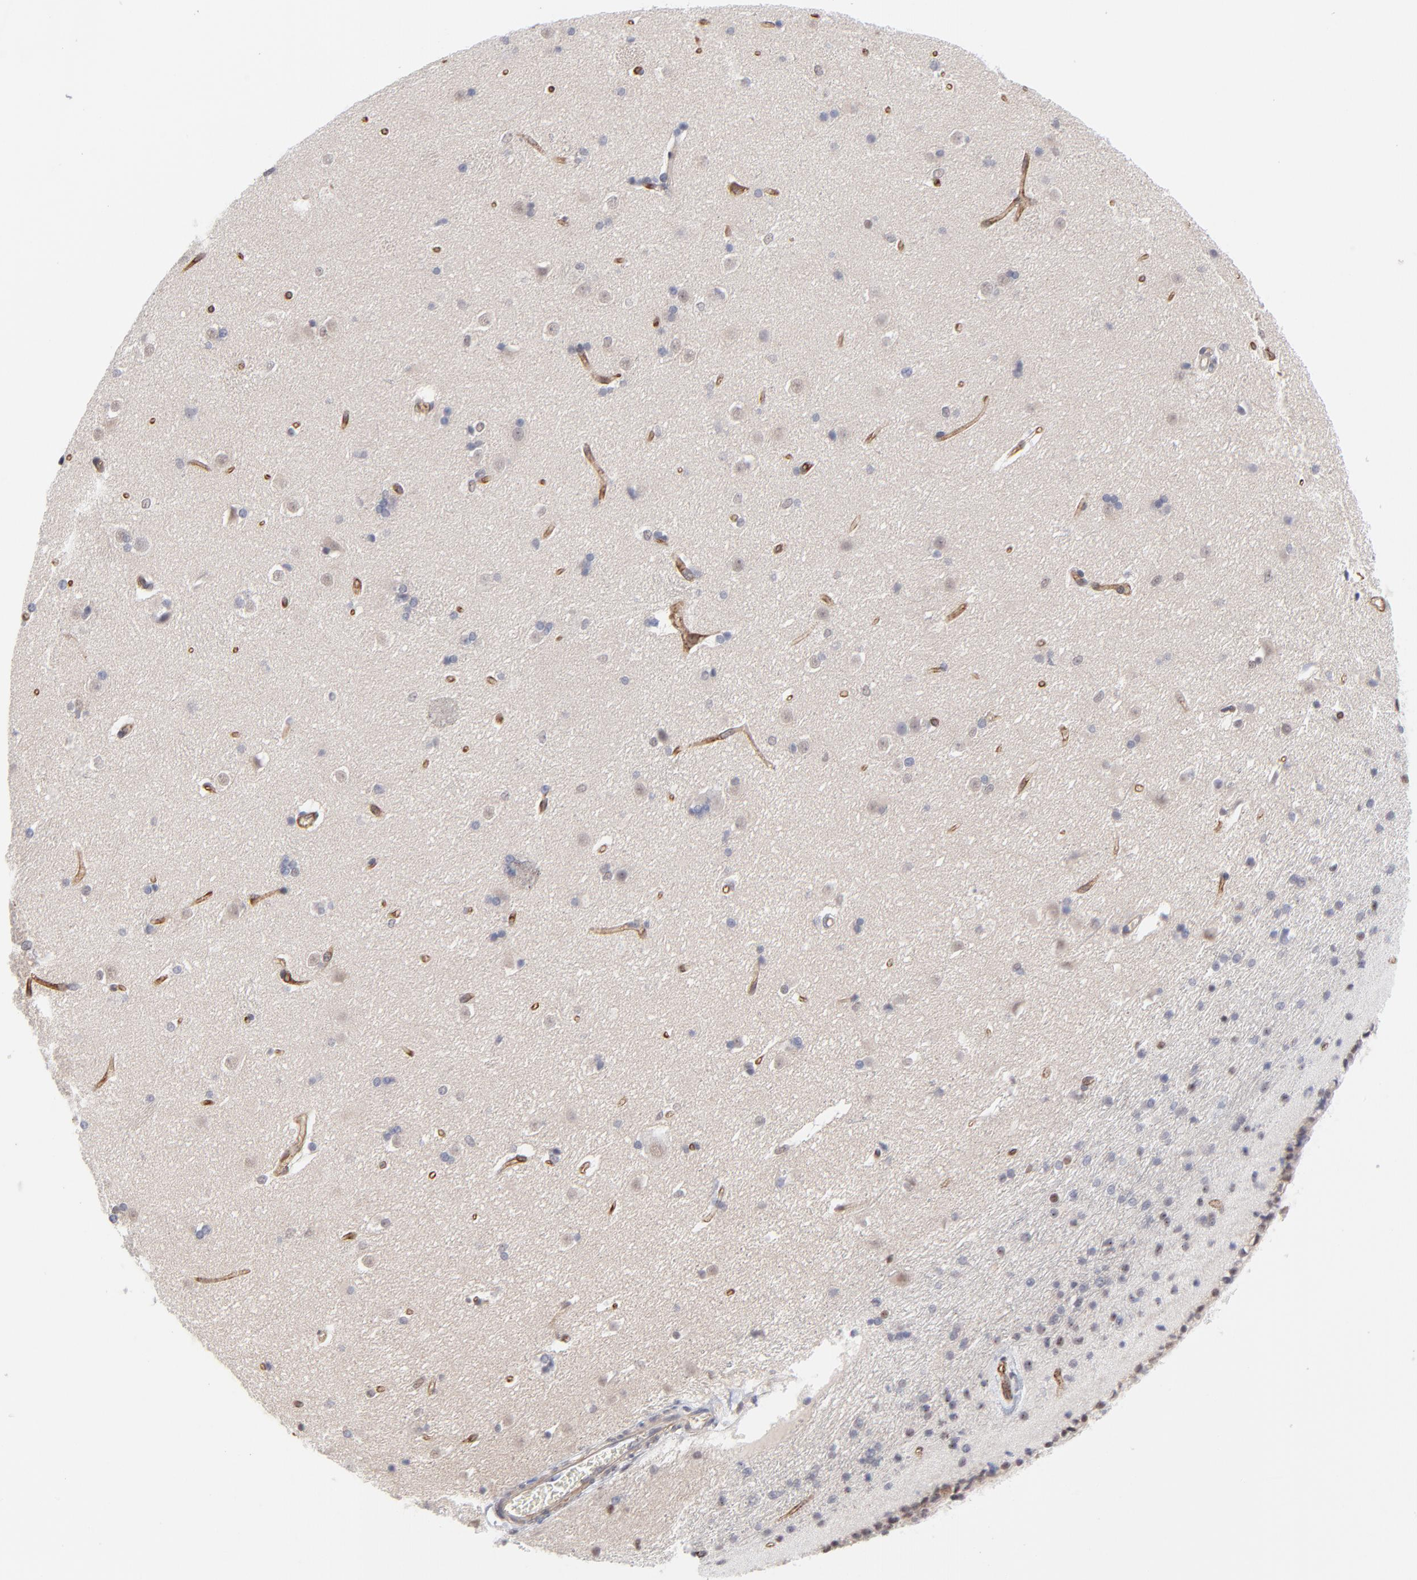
{"staining": {"intensity": "moderate", "quantity": "<25%", "location": "cytoplasmic/membranous"}, "tissue": "caudate", "cell_type": "Glial cells", "image_type": "normal", "snomed": [{"axis": "morphology", "description": "Normal tissue, NOS"}, {"axis": "topography", "description": "Lateral ventricle wall"}], "caption": "Immunohistochemistry staining of normal caudate, which displays low levels of moderate cytoplasmic/membranous positivity in about <25% of glial cells indicating moderate cytoplasmic/membranous protein positivity. The staining was performed using DAB (3,3'-diaminobenzidine) (brown) for protein detection and nuclei were counterstained in hematoxylin (blue).", "gene": "NBN", "patient": {"sex": "female", "age": 19}}